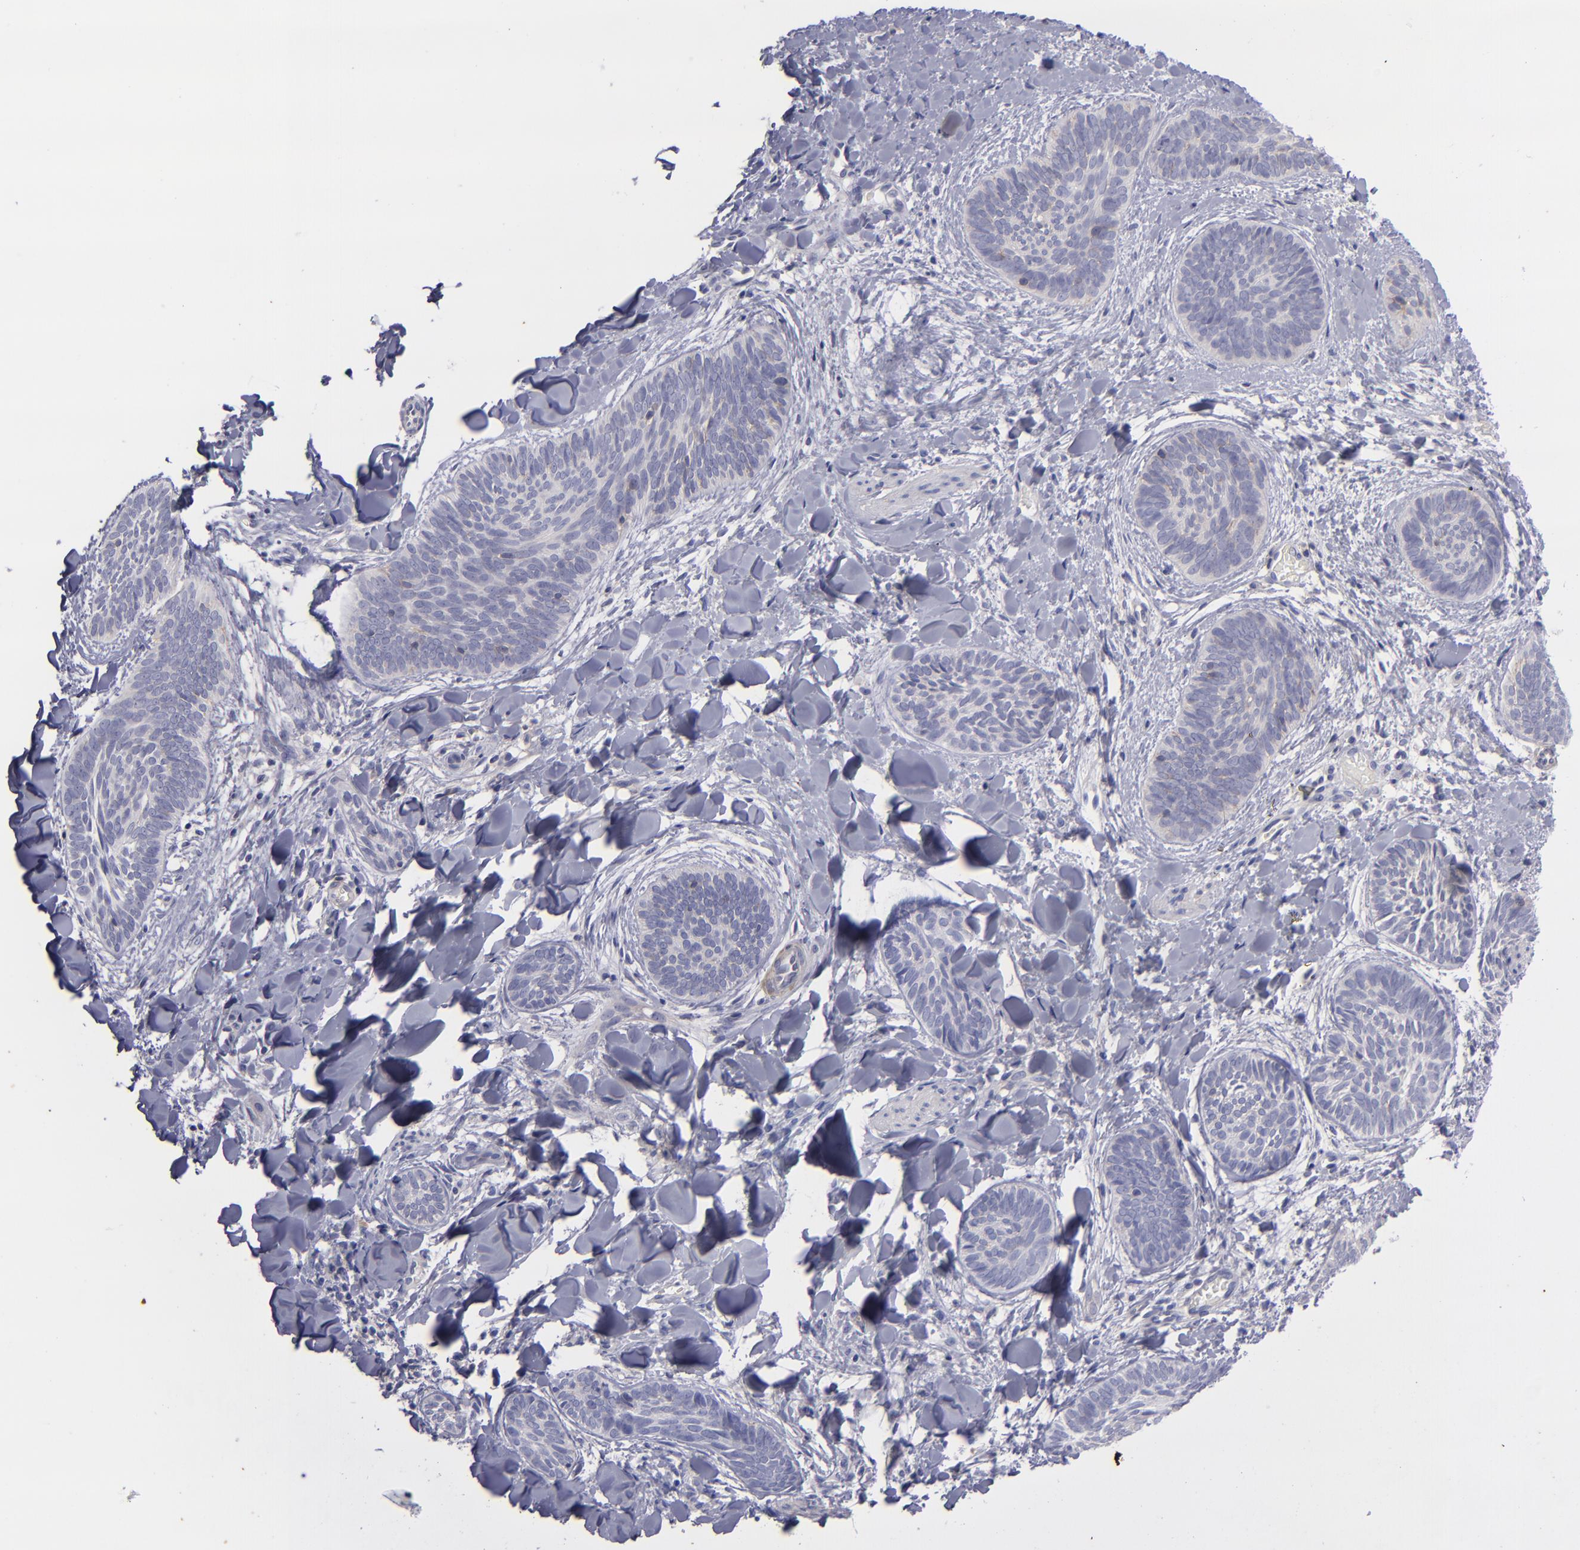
{"staining": {"intensity": "negative", "quantity": "none", "location": "none"}, "tissue": "skin cancer", "cell_type": "Tumor cells", "image_type": "cancer", "snomed": [{"axis": "morphology", "description": "Basal cell carcinoma"}, {"axis": "topography", "description": "Skin"}], "caption": "Human skin cancer stained for a protein using IHC shows no staining in tumor cells.", "gene": "BSG", "patient": {"sex": "female", "age": 81}}